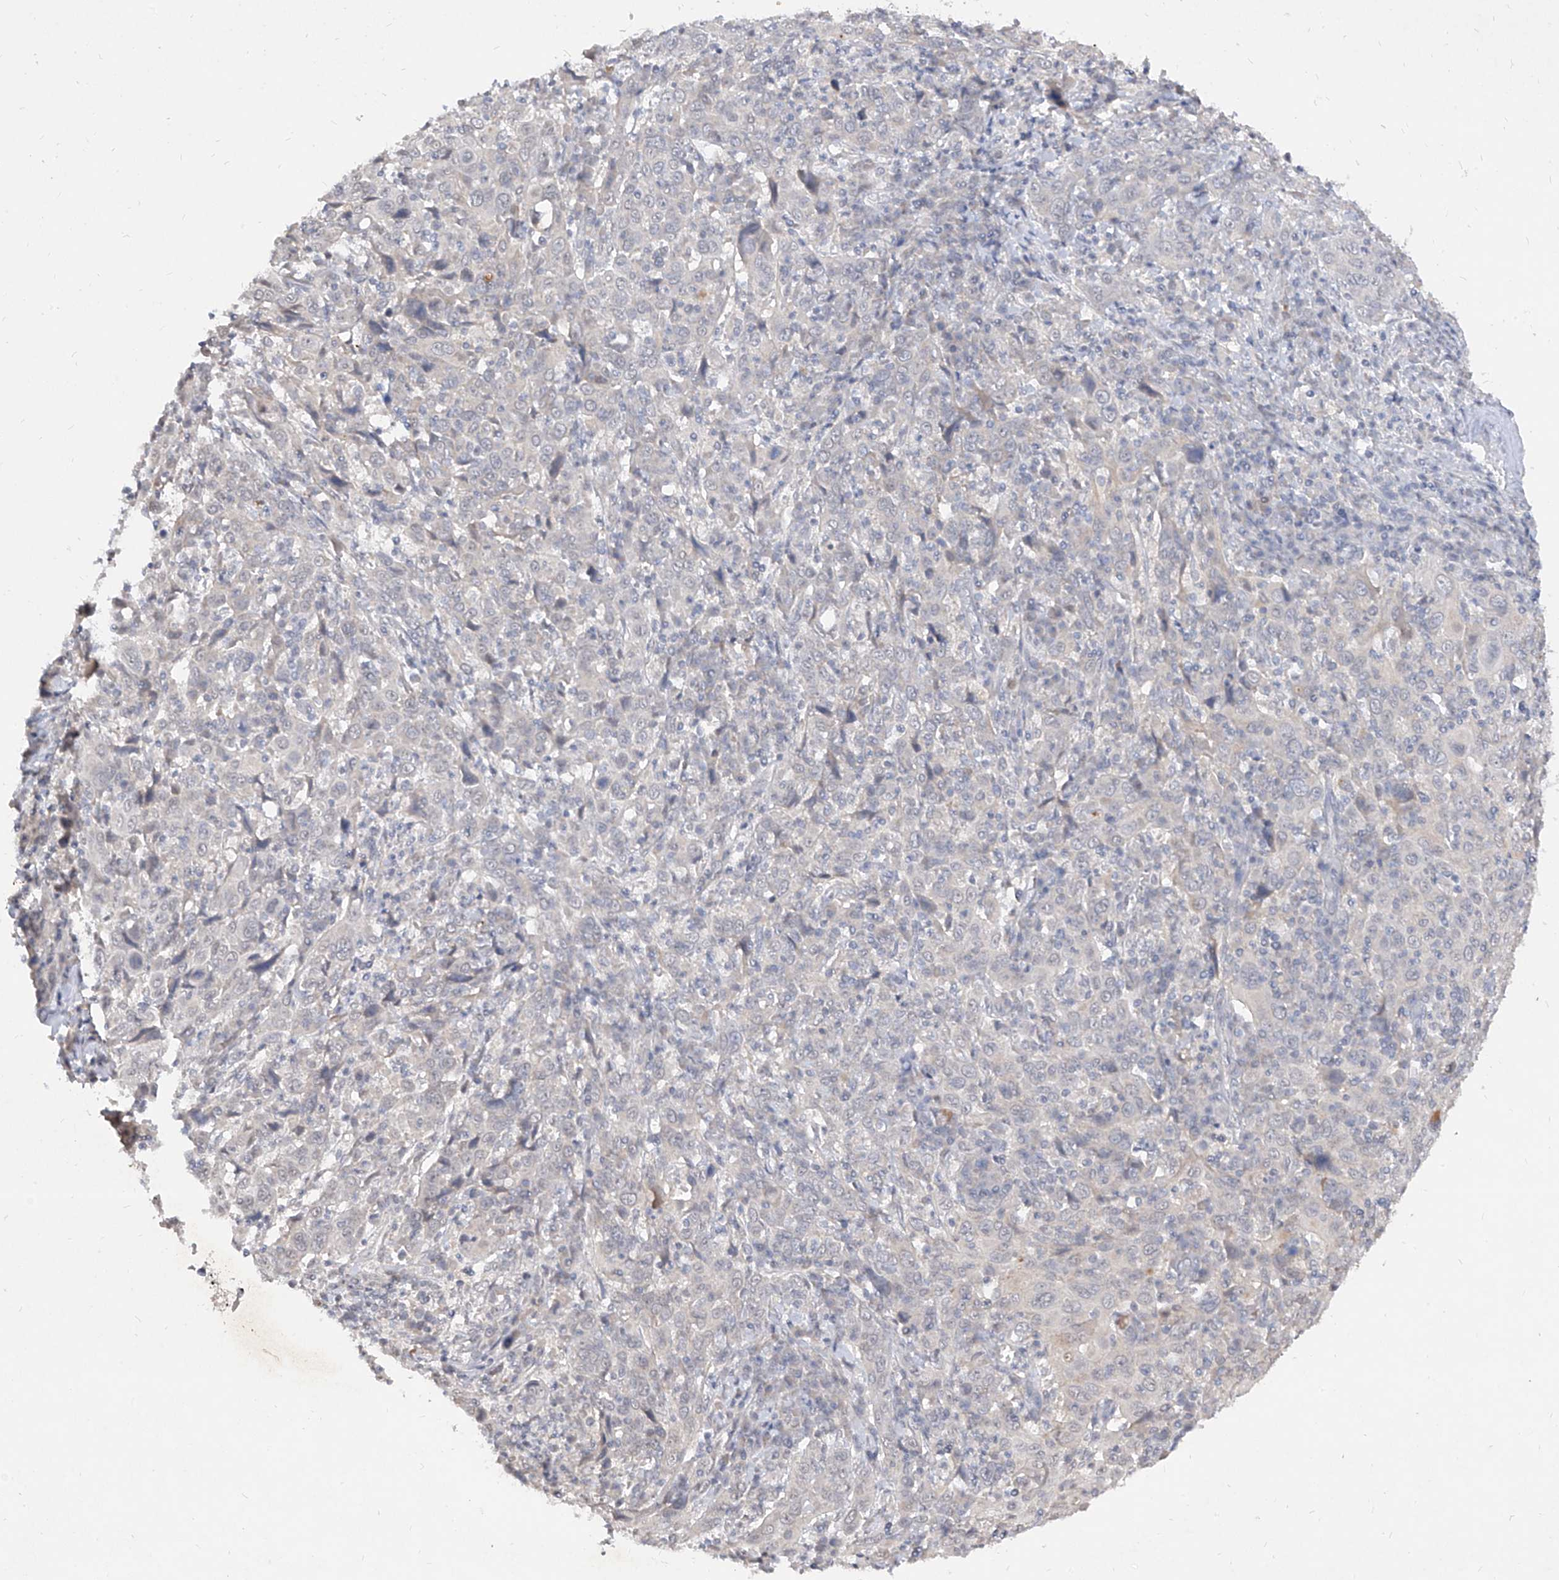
{"staining": {"intensity": "negative", "quantity": "none", "location": "none"}, "tissue": "cervical cancer", "cell_type": "Tumor cells", "image_type": "cancer", "snomed": [{"axis": "morphology", "description": "Squamous cell carcinoma, NOS"}, {"axis": "topography", "description": "Cervix"}], "caption": "Cervical cancer (squamous cell carcinoma) was stained to show a protein in brown. There is no significant positivity in tumor cells.", "gene": "C4A", "patient": {"sex": "female", "age": 46}}